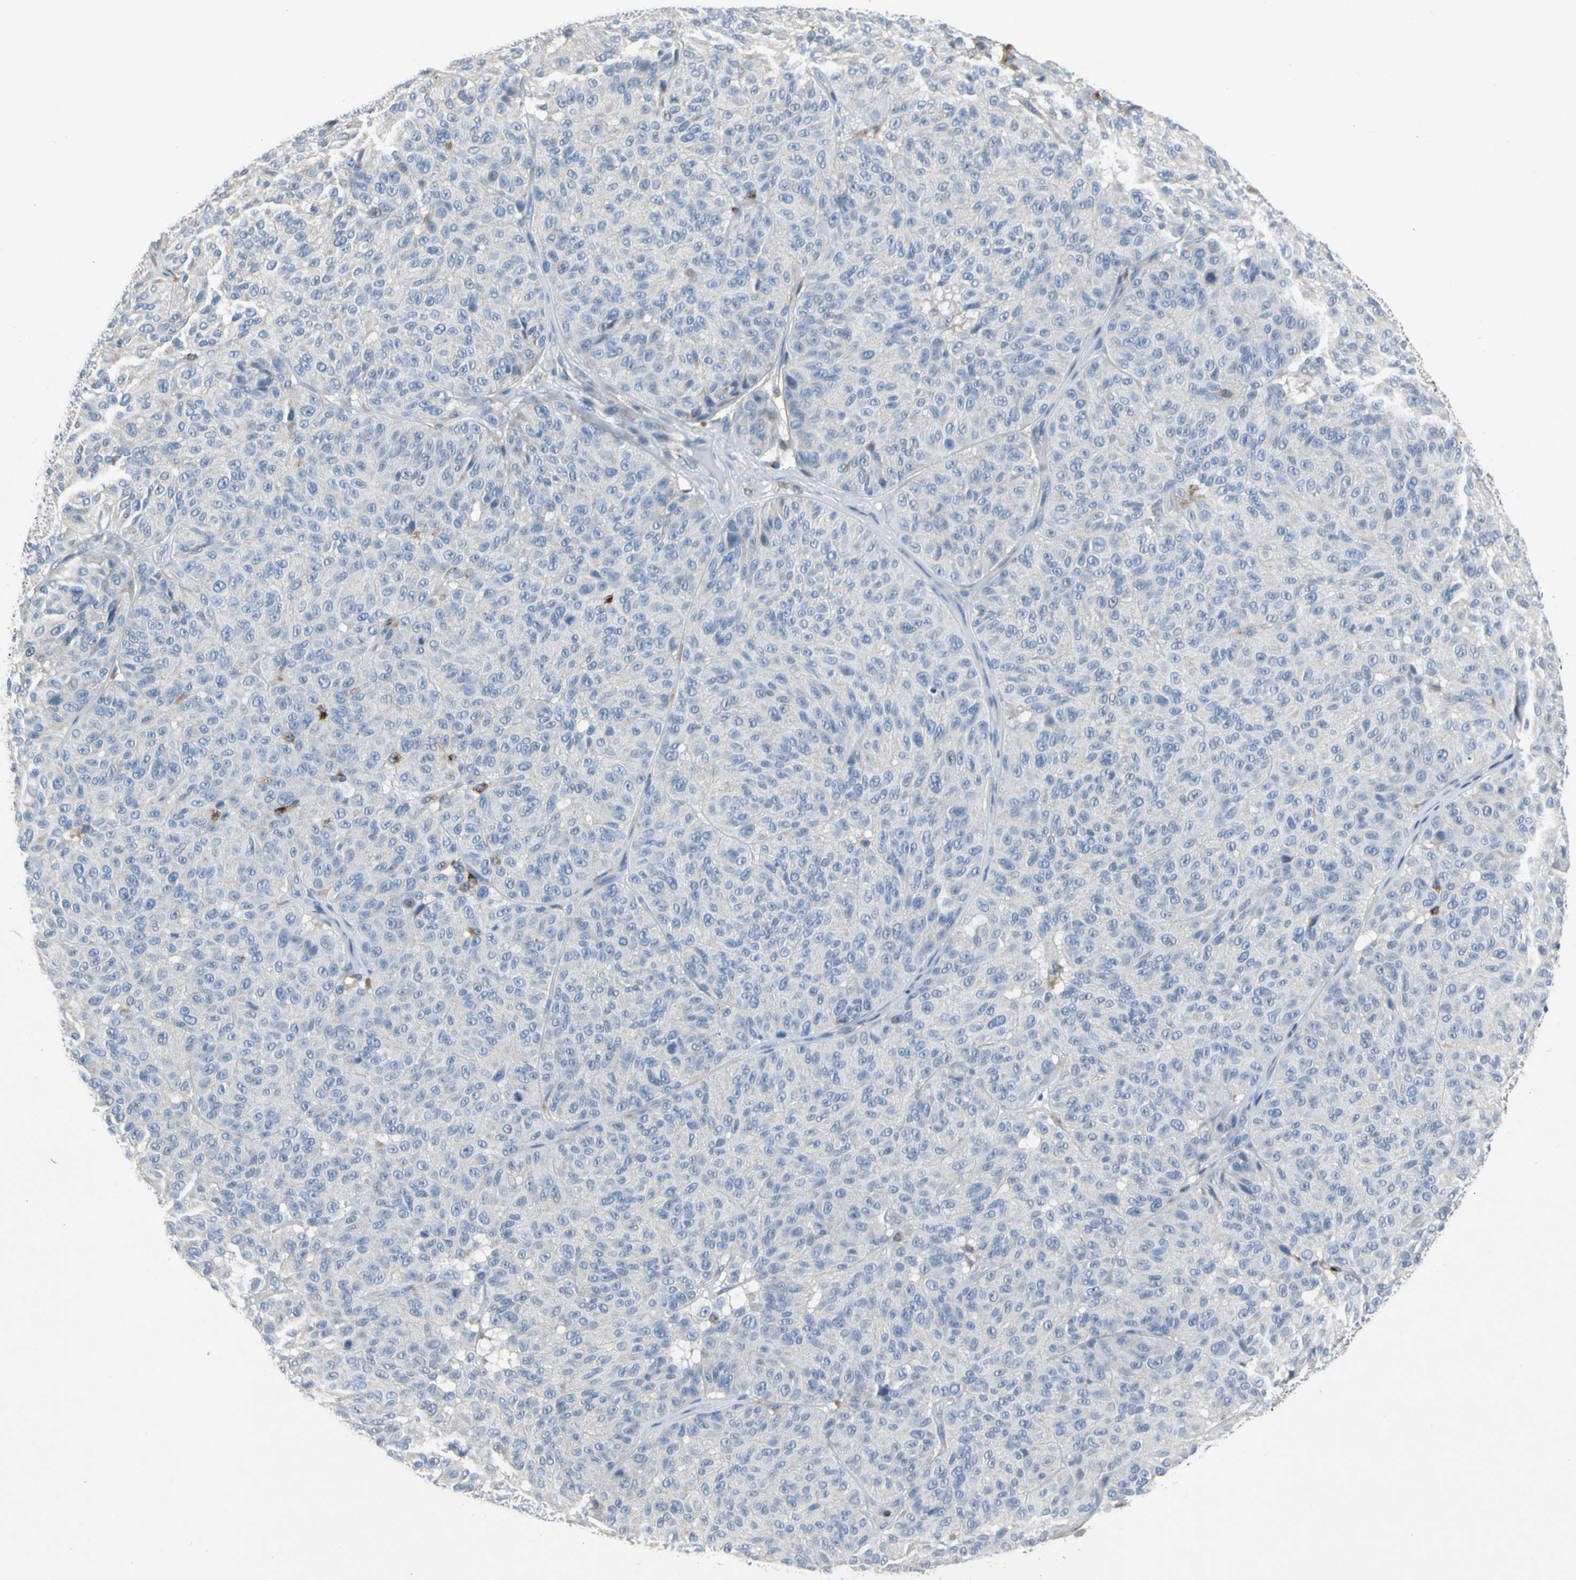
{"staining": {"intensity": "negative", "quantity": "none", "location": "none"}, "tissue": "melanoma", "cell_type": "Tumor cells", "image_type": "cancer", "snomed": [{"axis": "morphology", "description": "Malignant melanoma, NOS"}, {"axis": "topography", "description": "Skin"}], "caption": "Tumor cells are negative for brown protein staining in malignant melanoma.", "gene": "ADA2", "patient": {"sex": "female", "age": 46}}